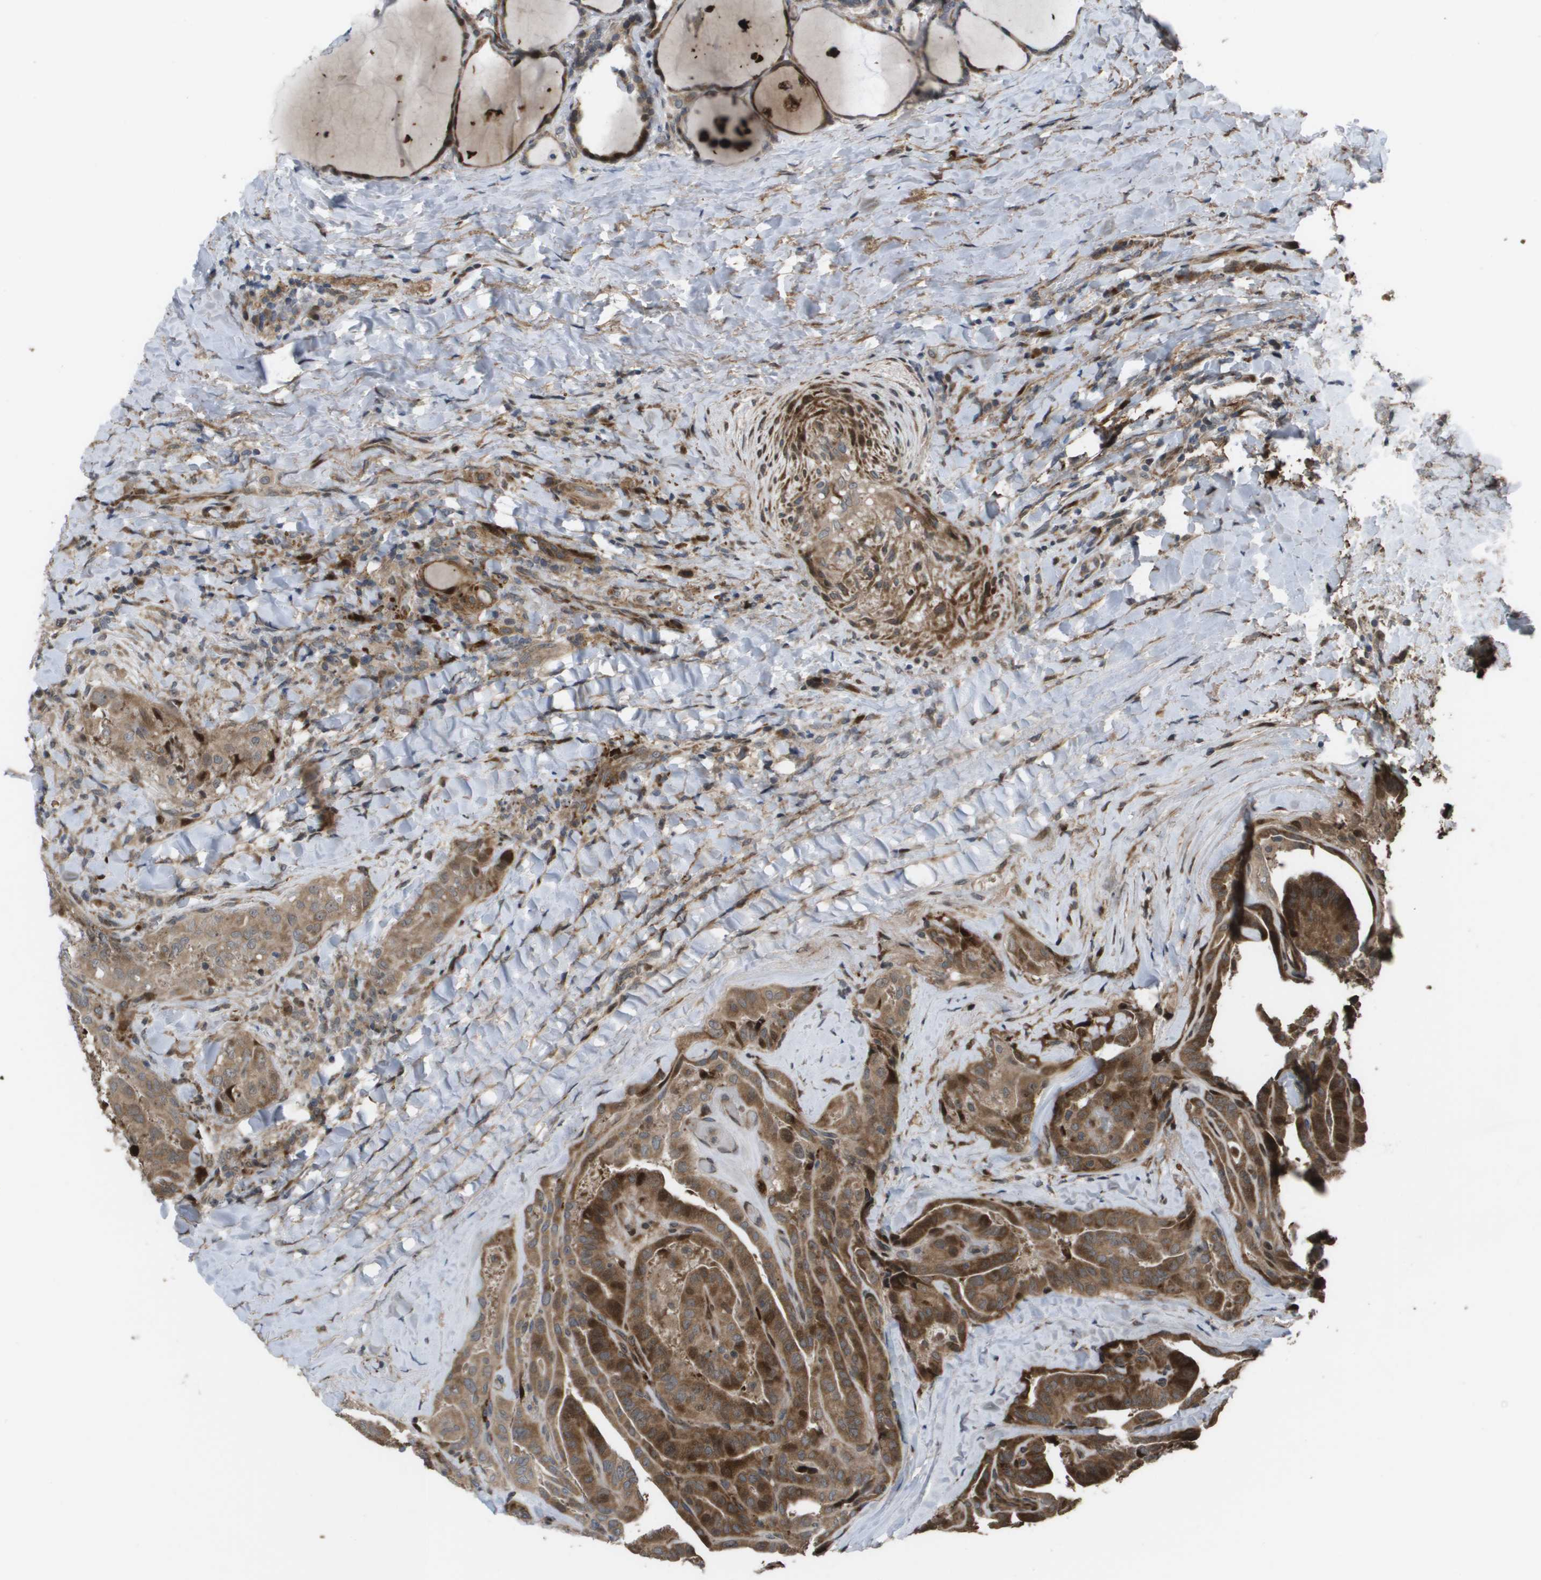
{"staining": {"intensity": "strong", "quantity": ">75%", "location": "cytoplasmic/membranous"}, "tissue": "thyroid cancer", "cell_type": "Tumor cells", "image_type": "cancer", "snomed": [{"axis": "morphology", "description": "Papillary adenocarcinoma, NOS"}, {"axis": "topography", "description": "Thyroid gland"}], "caption": "Papillary adenocarcinoma (thyroid) was stained to show a protein in brown. There is high levels of strong cytoplasmic/membranous positivity in about >75% of tumor cells.", "gene": "AXIN2", "patient": {"sex": "male", "age": 77}}